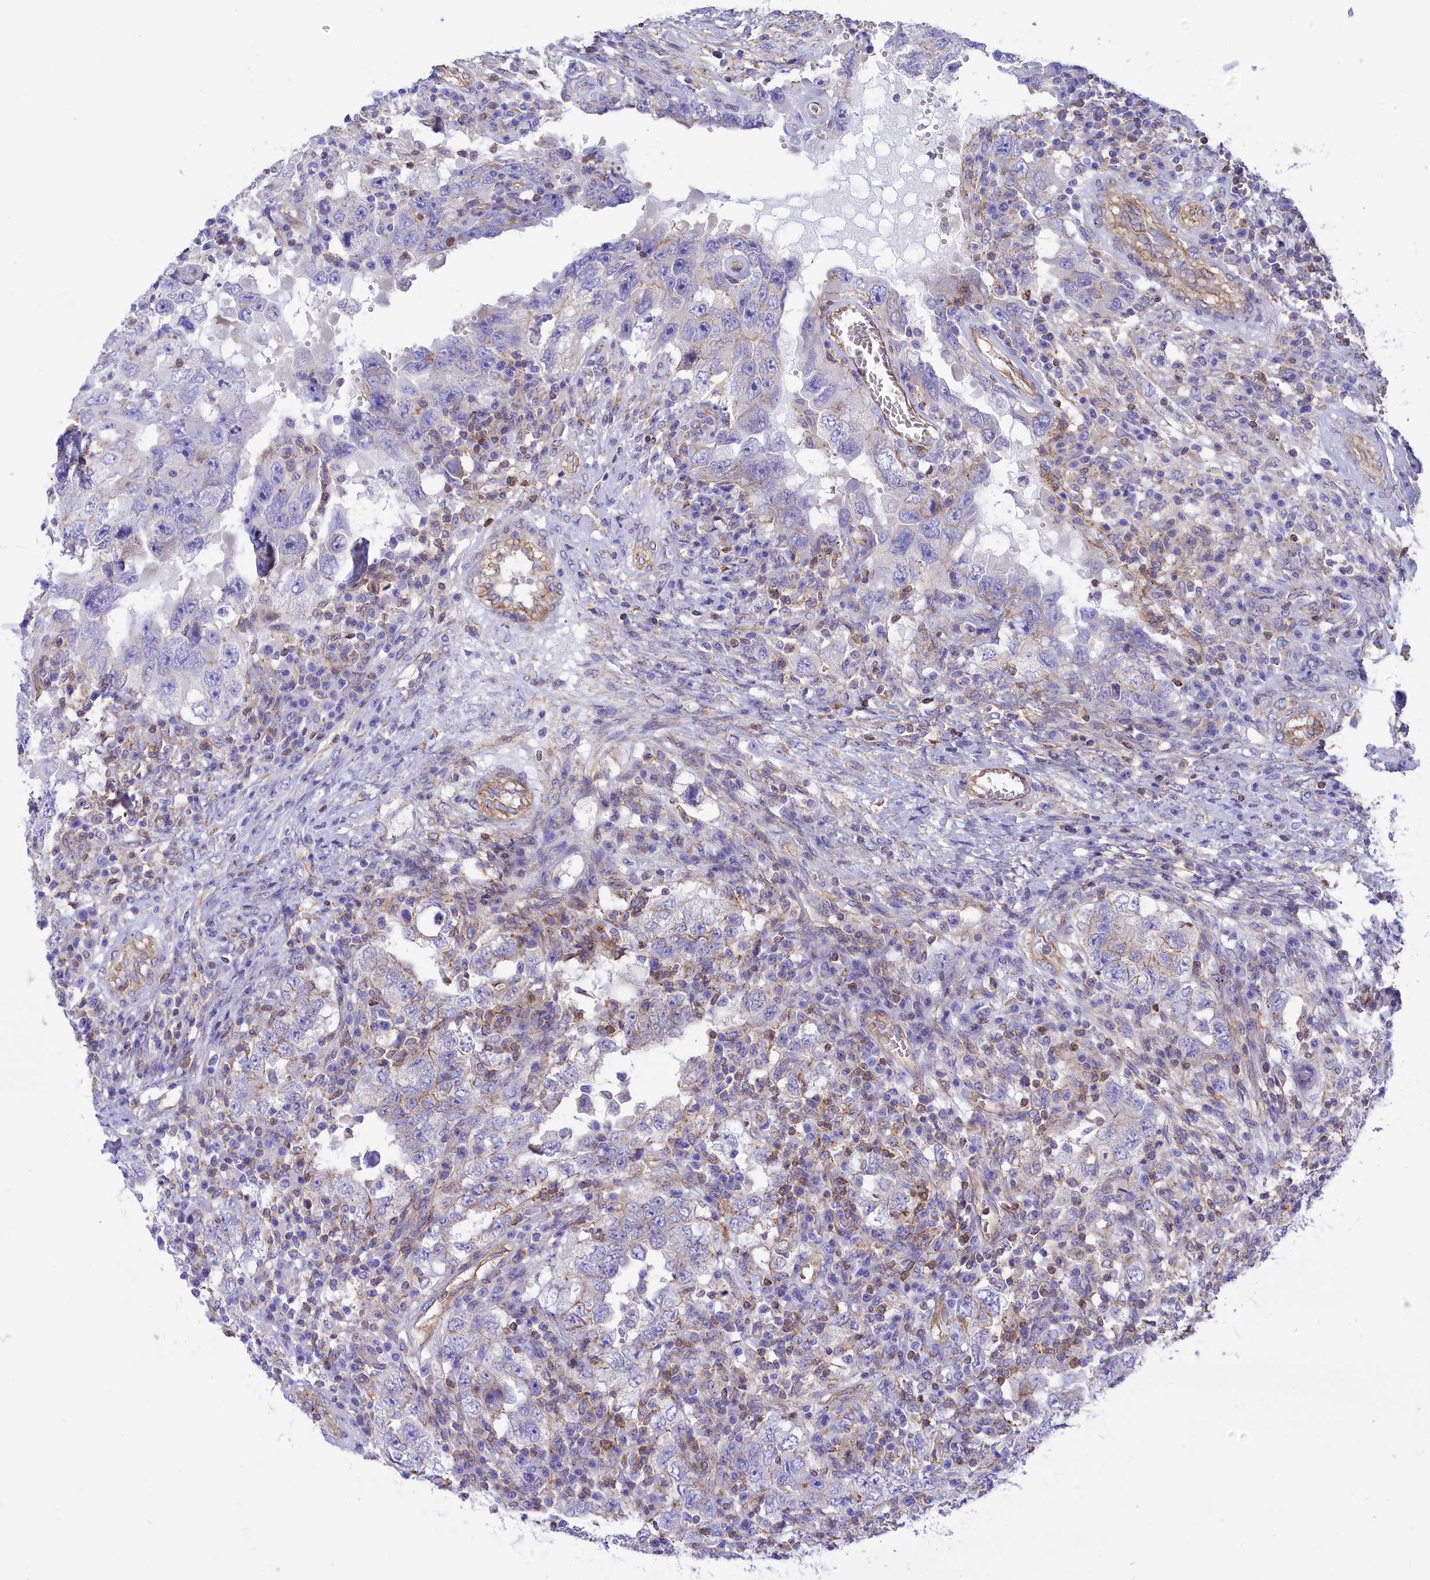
{"staining": {"intensity": "negative", "quantity": "none", "location": "none"}, "tissue": "testis cancer", "cell_type": "Tumor cells", "image_type": "cancer", "snomed": [{"axis": "morphology", "description": "Carcinoma, Embryonal, NOS"}, {"axis": "topography", "description": "Testis"}], "caption": "DAB immunohistochemical staining of embryonal carcinoma (testis) reveals no significant staining in tumor cells. Nuclei are stained in blue.", "gene": "SEPTIN9", "patient": {"sex": "male", "age": 26}}